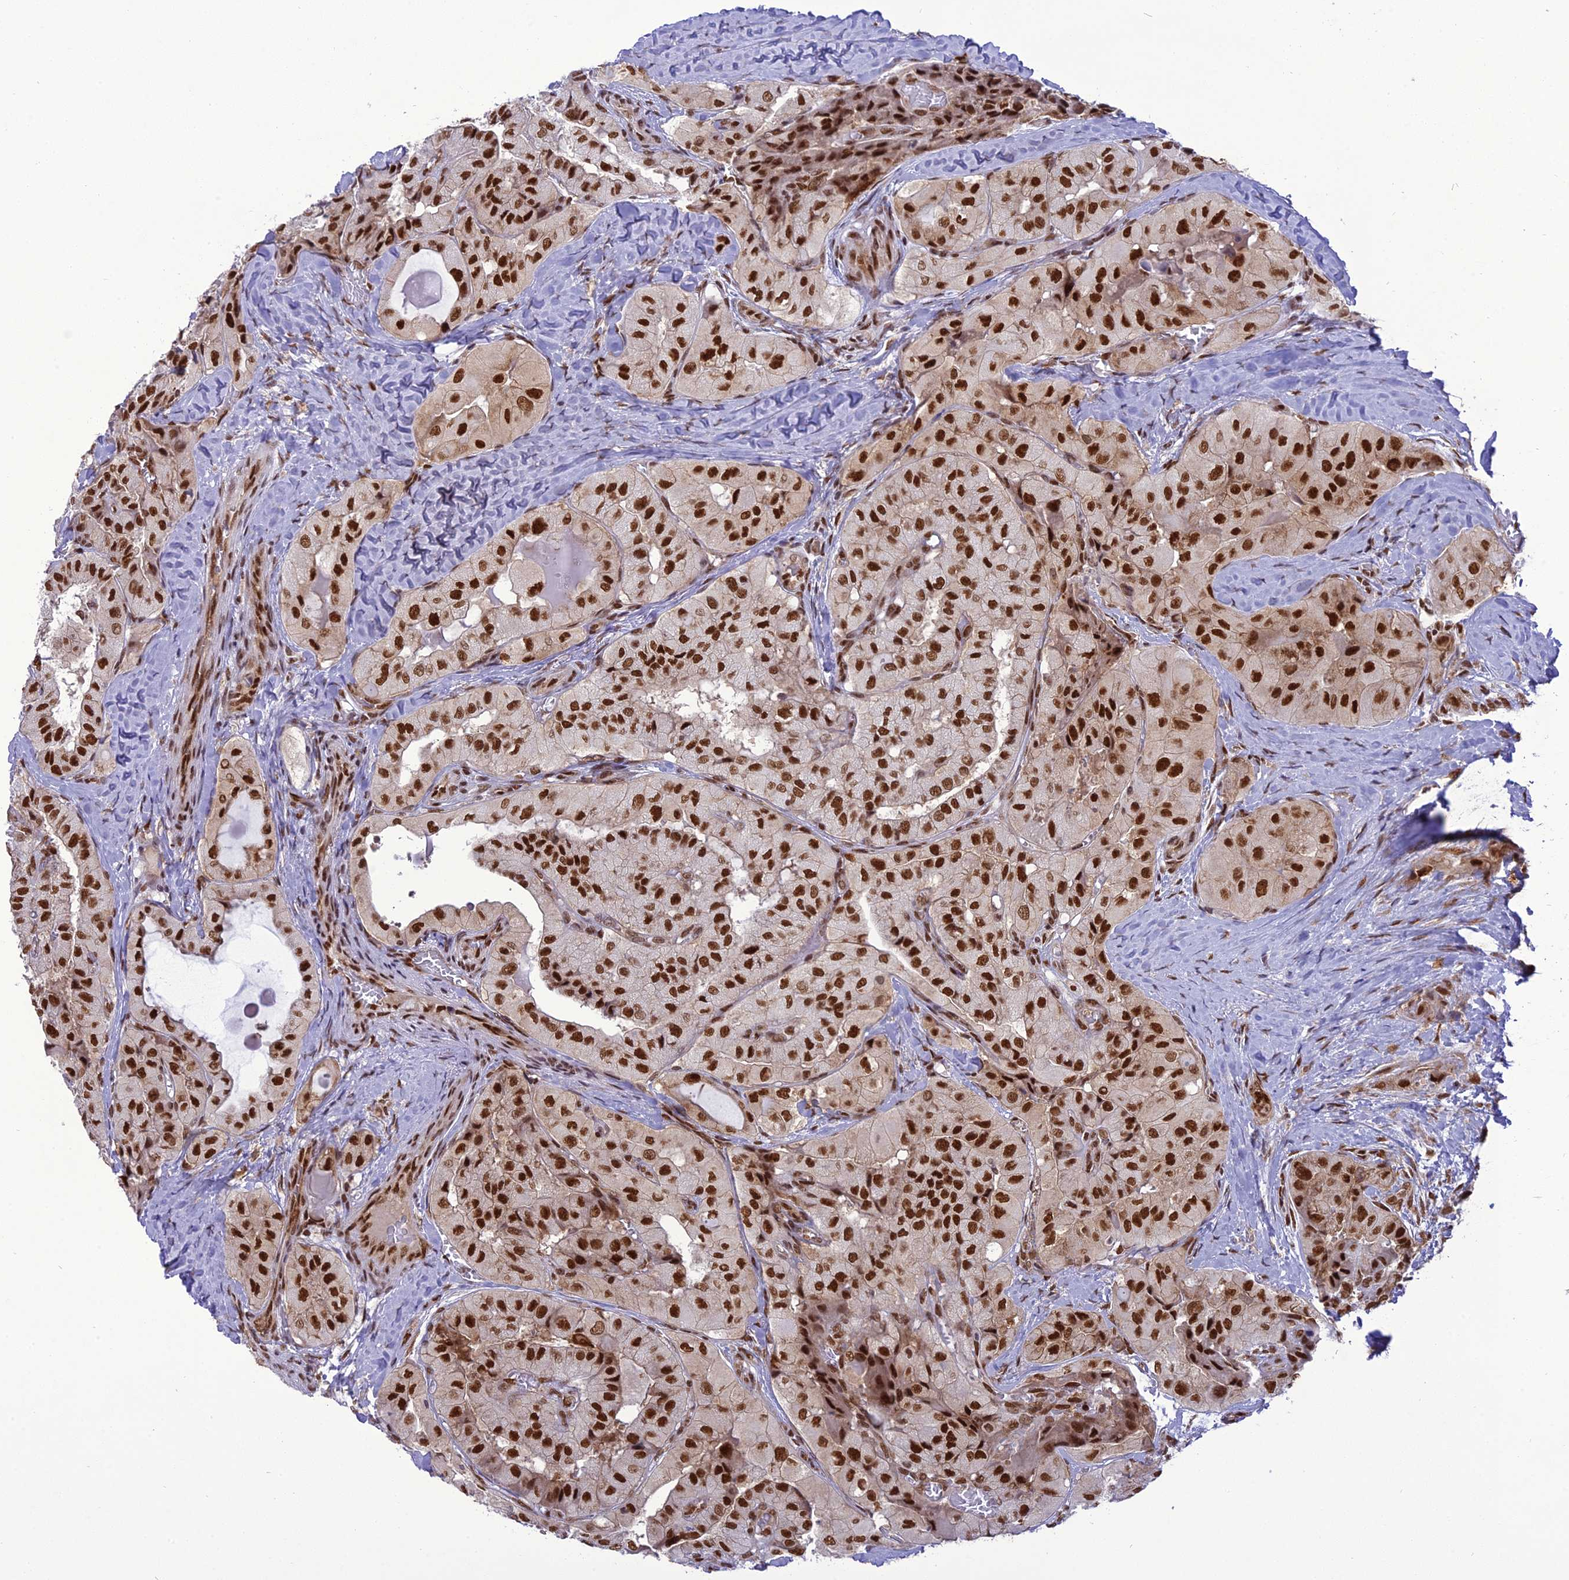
{"staining": {"intensity": "strong", "quantity": ">75%", "location": "nuclear"}, "tissue": "thyroid cancer", "cell_type": "Tumor cells", "image_type": "cancer", "snomed": [{"axis": "morphology", "description": "Normal tissue, NOS"}, {"axis": "morphology", "description": "Papillary adenocarcinoma, NOS"}, {"axis": "topography", "description": "Thyroid gland"}], "caption": "Thyroid cancer (papillary adenocarcinoma) stained for a protein reveals strong nuclear positivity in tumor cells. (brown staining indicates protein expression, while blue staining denotes nuclei).", "gene": "DDX1", "patient": {"sex": "female", "age": 59}}